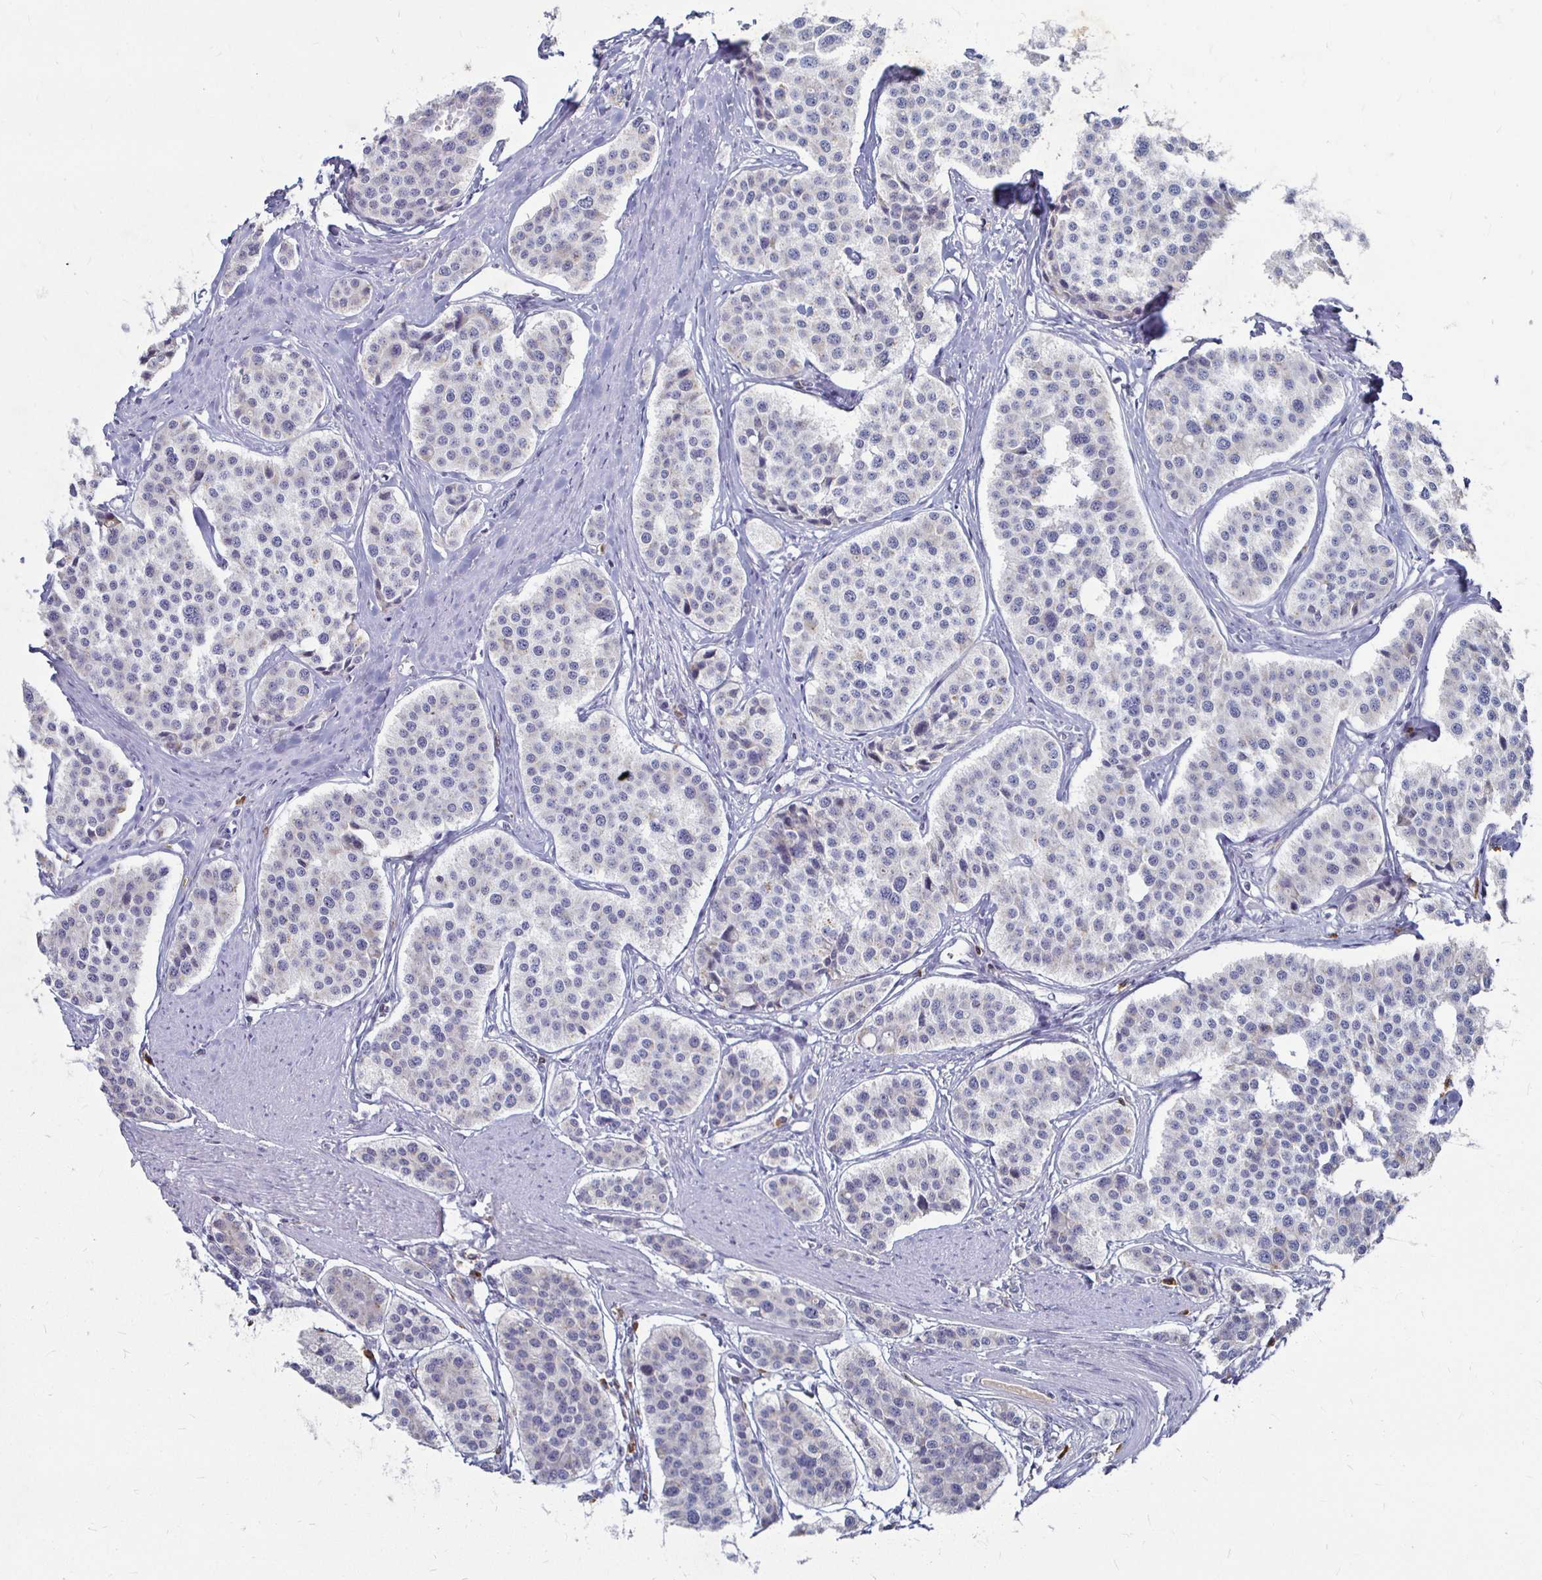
{"staining": {"intensity": "negative", "quantity": "none", "location": "none"}, "tissue": "carcinoid", "cell_type": "Tumor cells", "image_type": "cancer", "snomed": [{"axis": "morphology", "description": "Carcinoid, malignant, NOS"}, {"axis": "topography", "description": "Small intestine"}], "caption": "DAB (3,3'-diaminobenzidine) immunohistochemical staining of malignant carcinoid shows no significant expression in tumor cells. (IHC, brightfield microscopy, high magnification).", "gene": "RNF144B", "patient": {"sex": "male", "age": 60}}